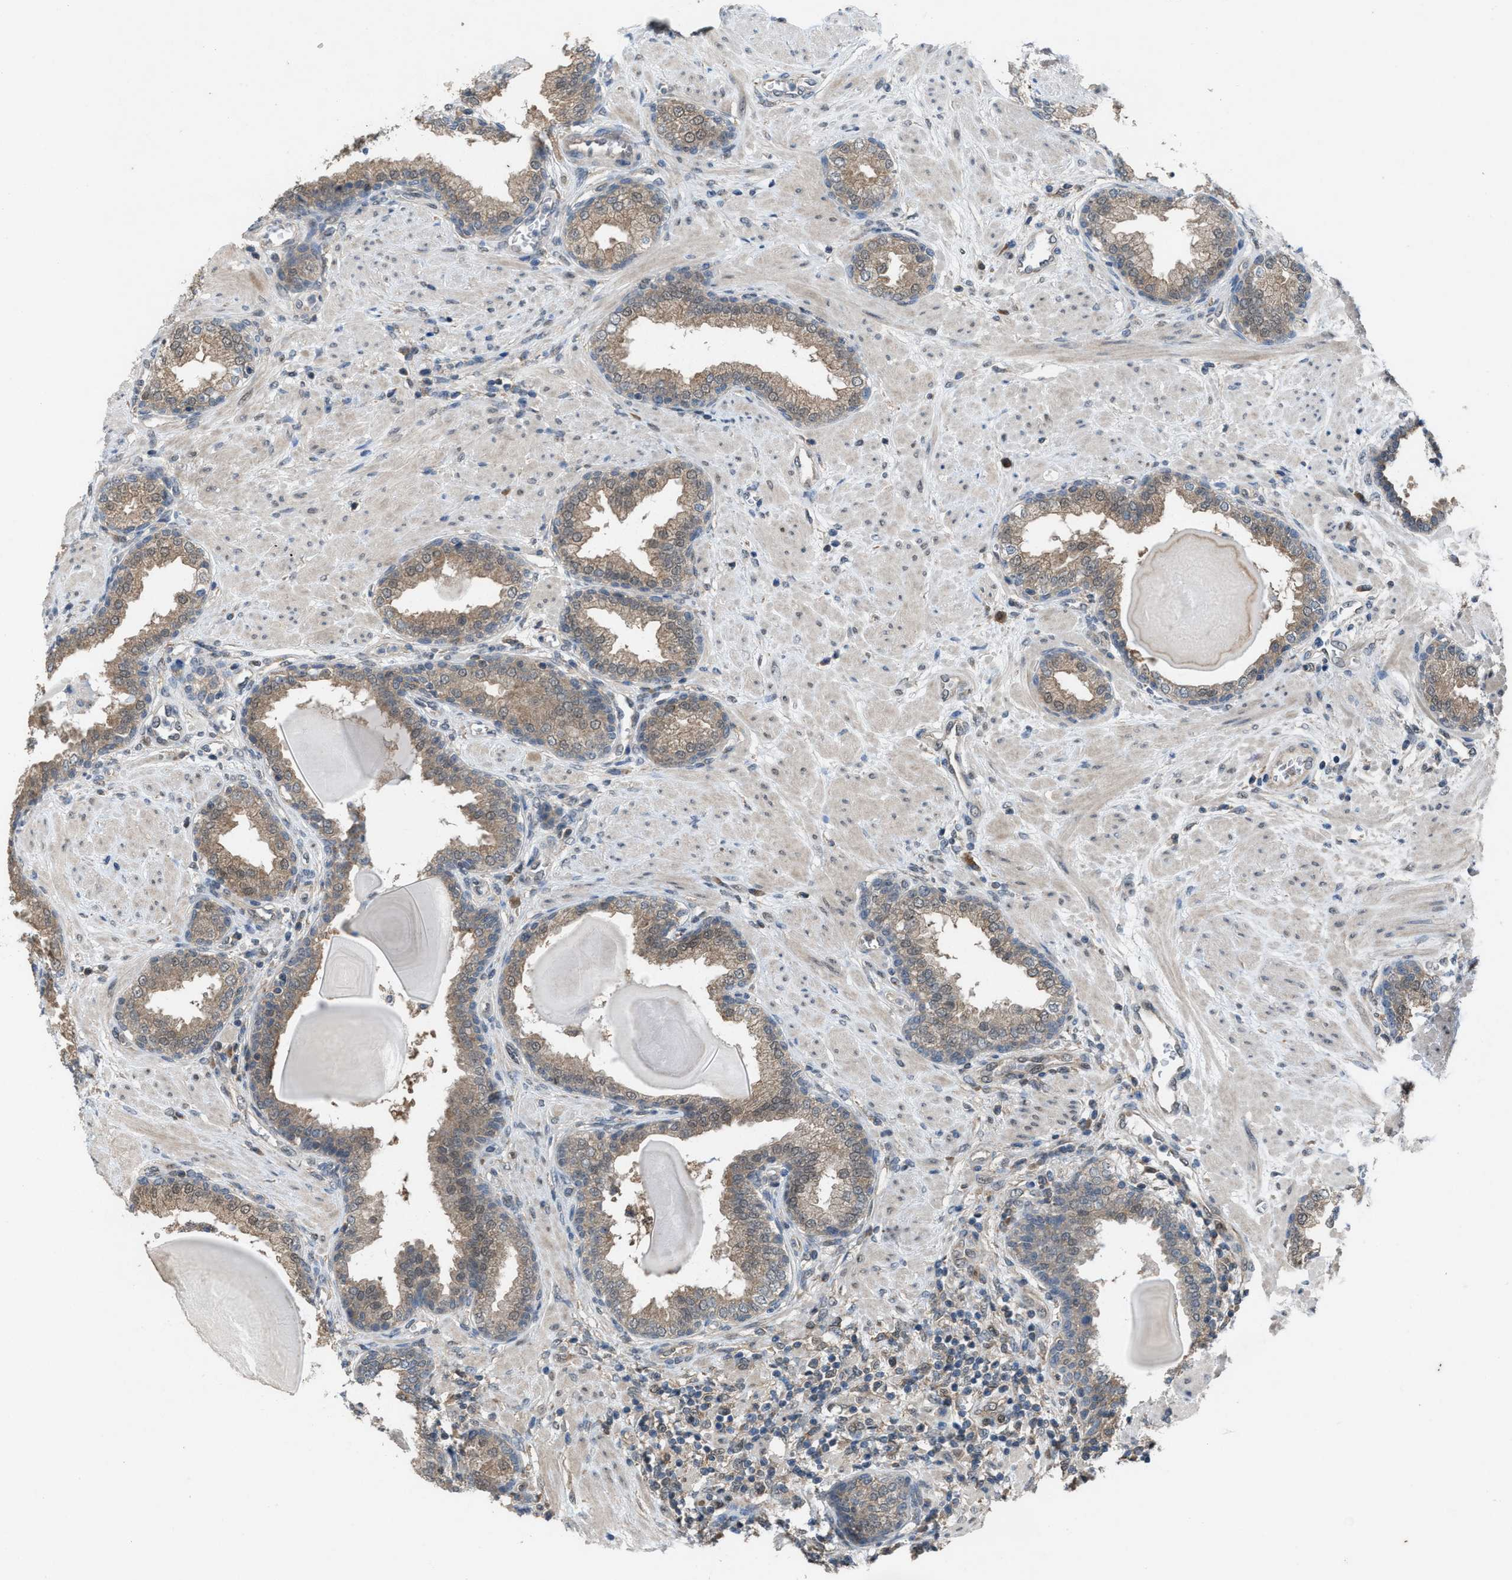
{"staining": {"intensity": "weak", "quantity": ">75%", "location": "cytoplasmic/membranous"}, "tissue": "prostate", "cell_type": "Glandular cells", "image_type": "normal", "snomed": [{"axis": "morphology", "description": "Normal tissue, NOS"}, {"axis": "topography", "description": "Prostate"}], "caption": "This is a micrograph of IHC staining of normal prostate, which shows weak expression in the cytoplasmic/membranous of glandular cells.", "gene": "PLAA", "patient": {"sex": "male", "age": 51}}